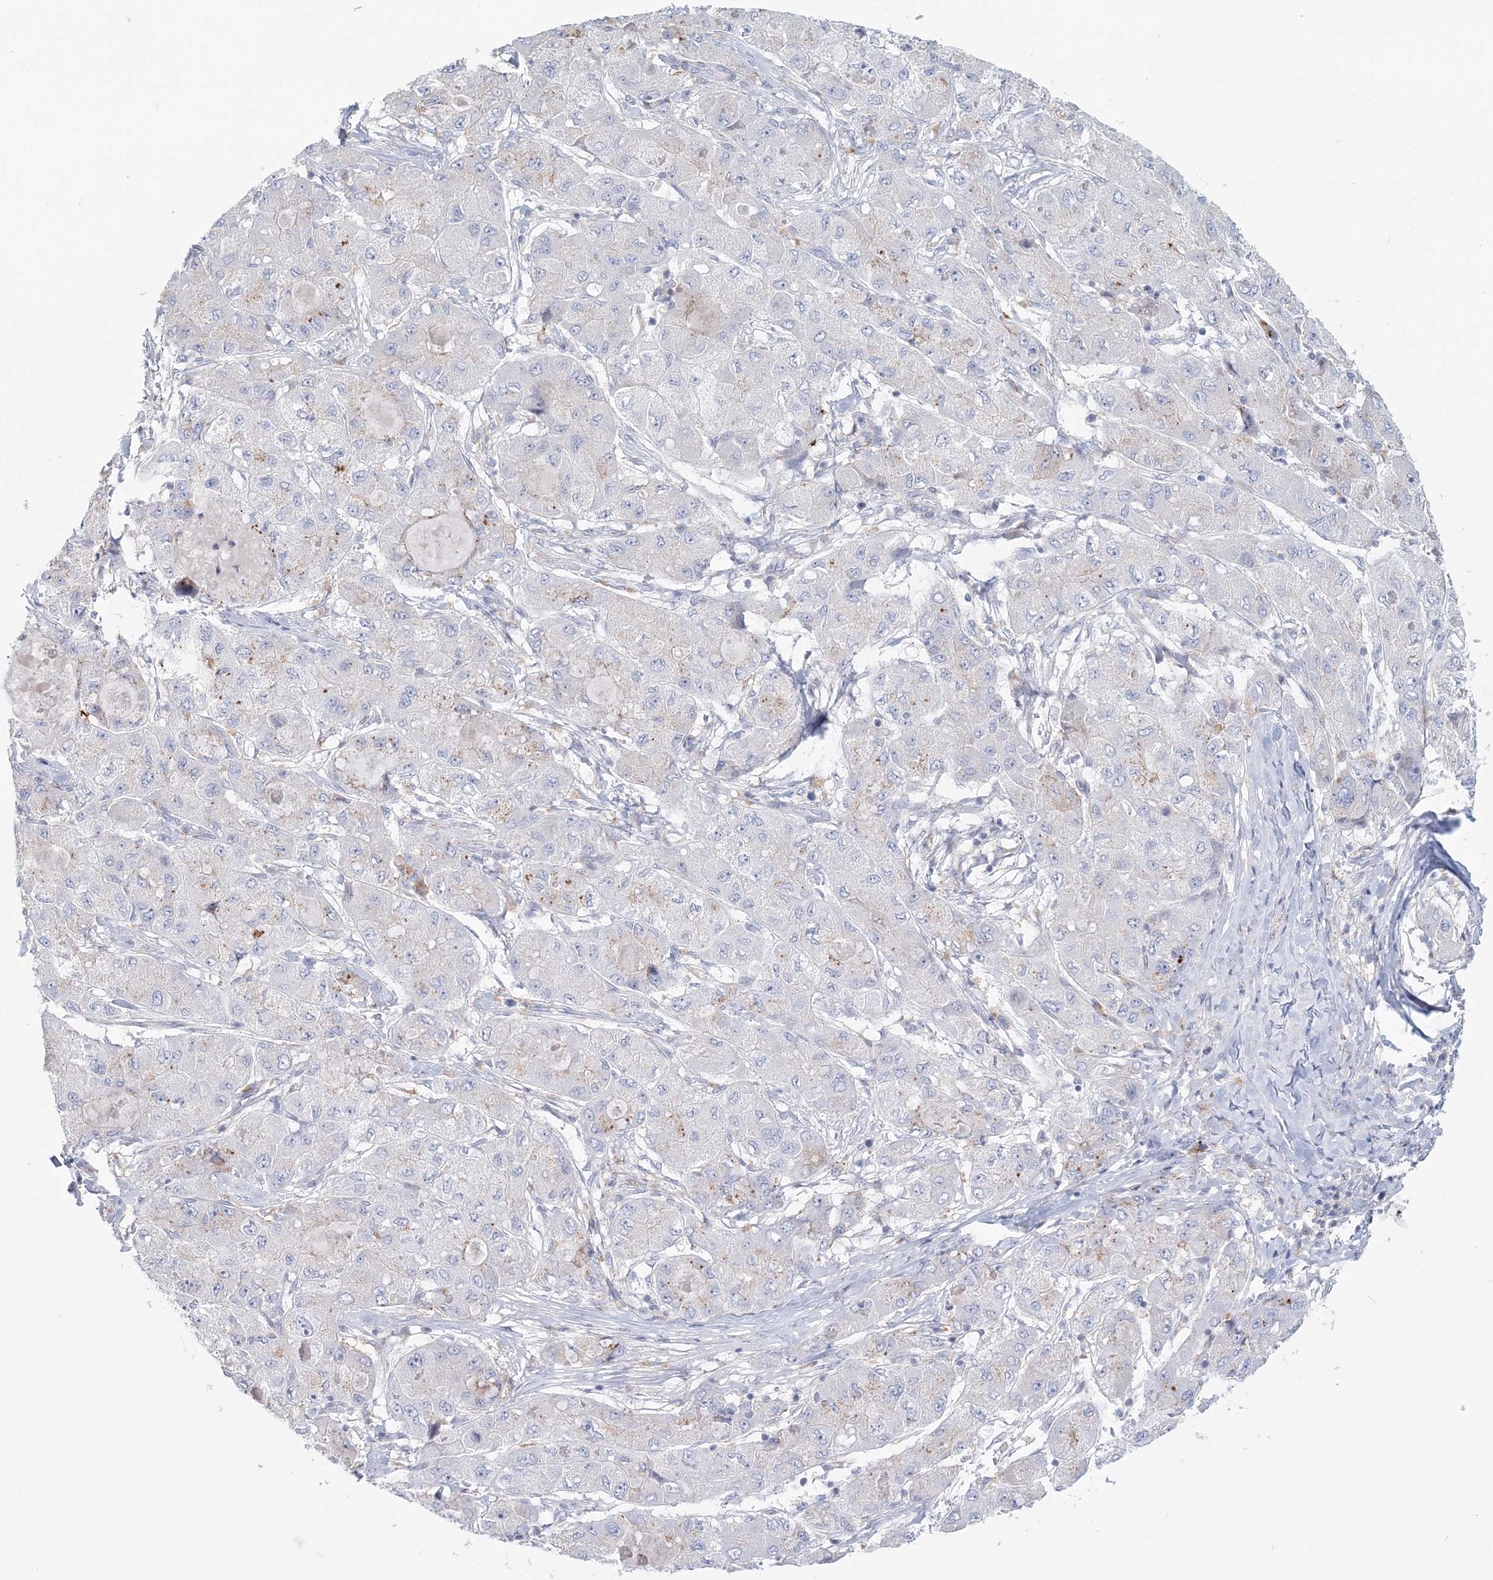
{"staining": {"intensity": "weak", "quantity": "<25%", "location": "cytoplasmic/membranous"}, "tissue": "liver cancer", "cell_type": "Tumor cells", "image_type": "cancer", "snomed": [{"axis": "morphology", "description": "Carcinoma, Hepatocellular, NOS"}, {"axis": "topography", "description": "Liver"}], "caption": "Tumor cells show no significant expression in hepatocellular carcinoma (liver).", "gene": "ADGB", "patient": {"sex": "male", "age": 80}}